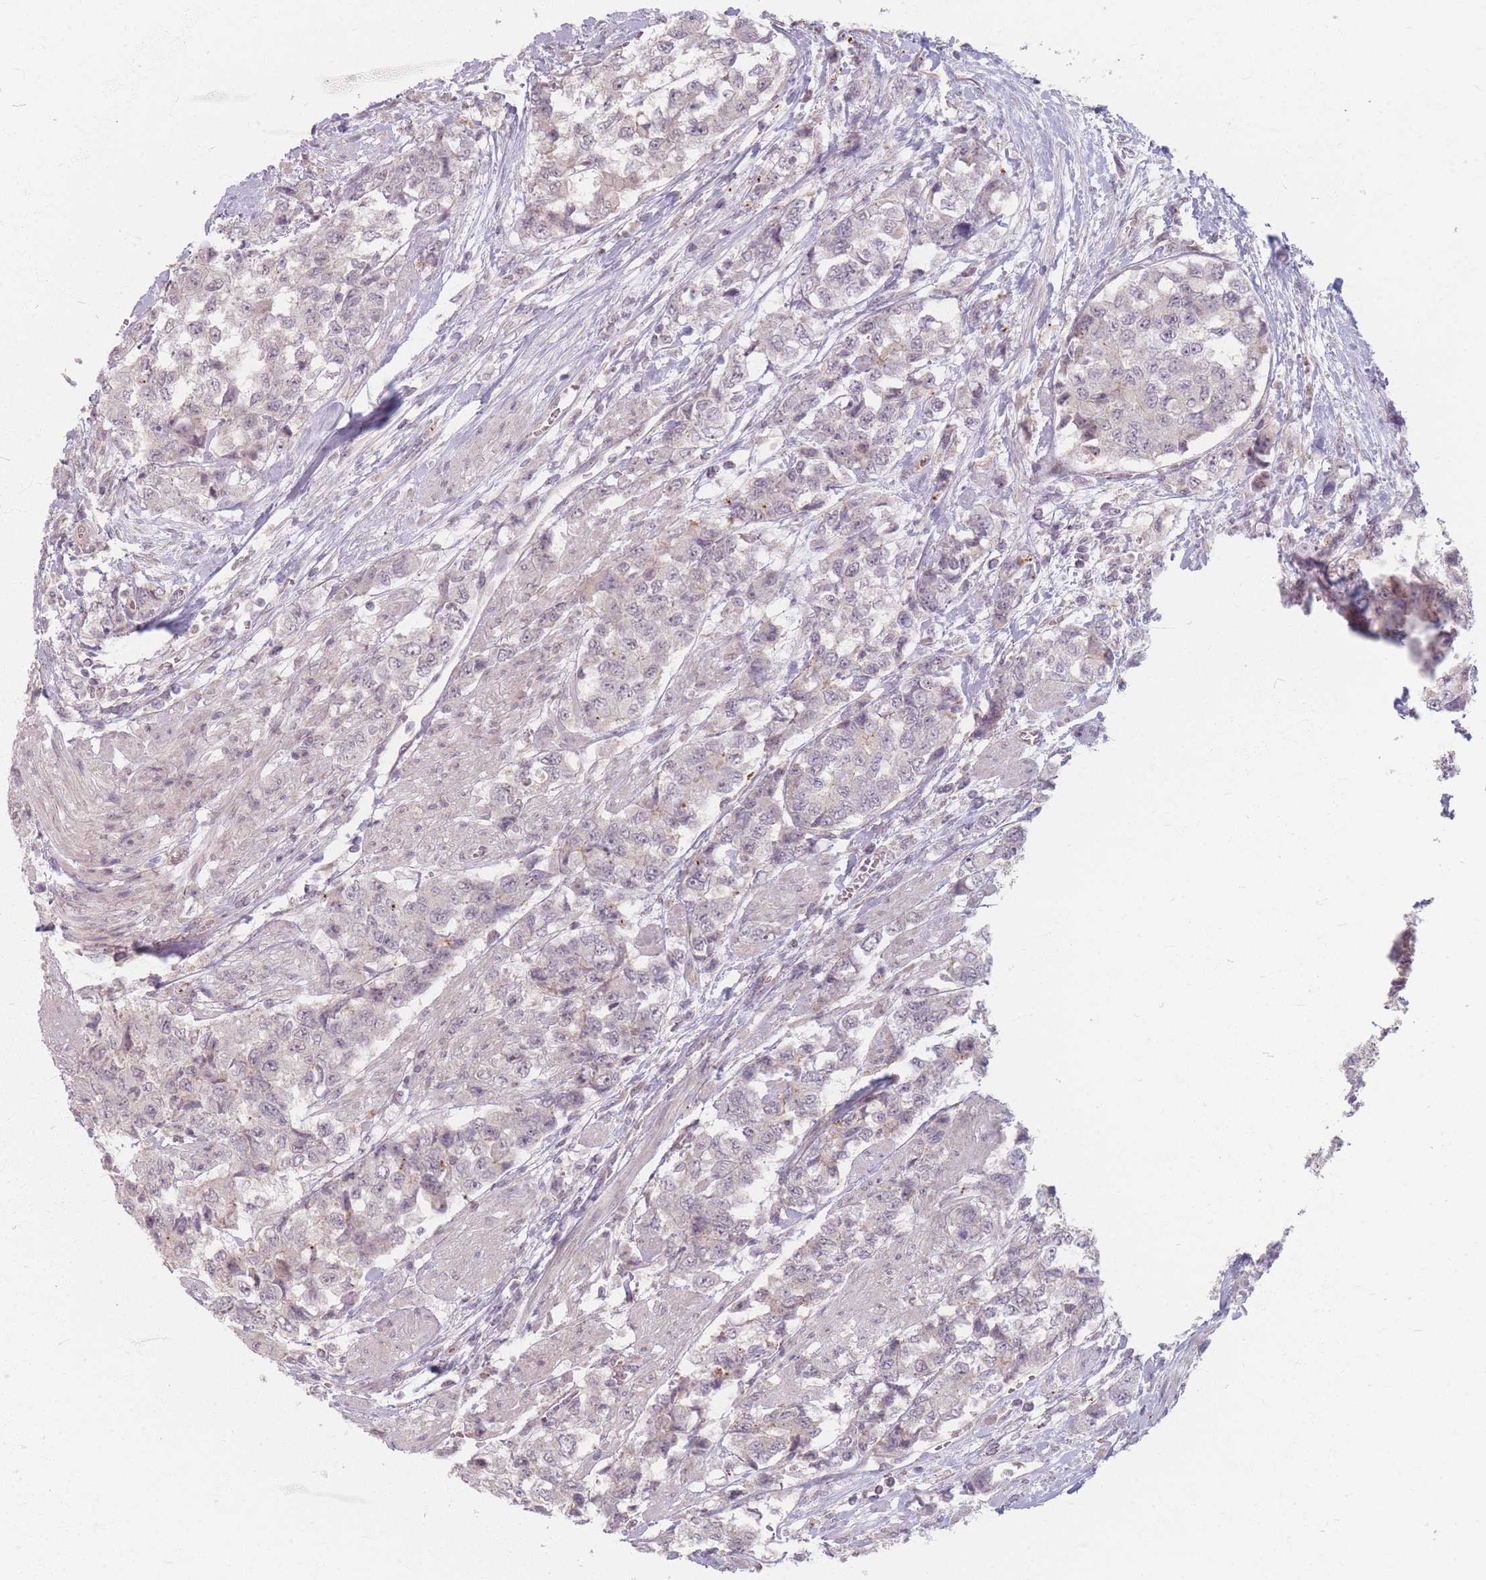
{"staining": {"intensity": "negative", "quantity": "none", "location": "none"}, "tissue": "urothelial cancer", "cell_type": "Tumor cells", "image_type": "cancer", "snomed": [{"axis": "morphology", "description": "Urothelial carcinoma, High grade"}, {"axis": "topography", "description": "Urinary bladder"}], "caption": "Human urothelial cancer stained for a protein using IHC displays no staining in tumor cells.", "gene": "GABRA6", "patient": {"sex": "female", "age": 78}}